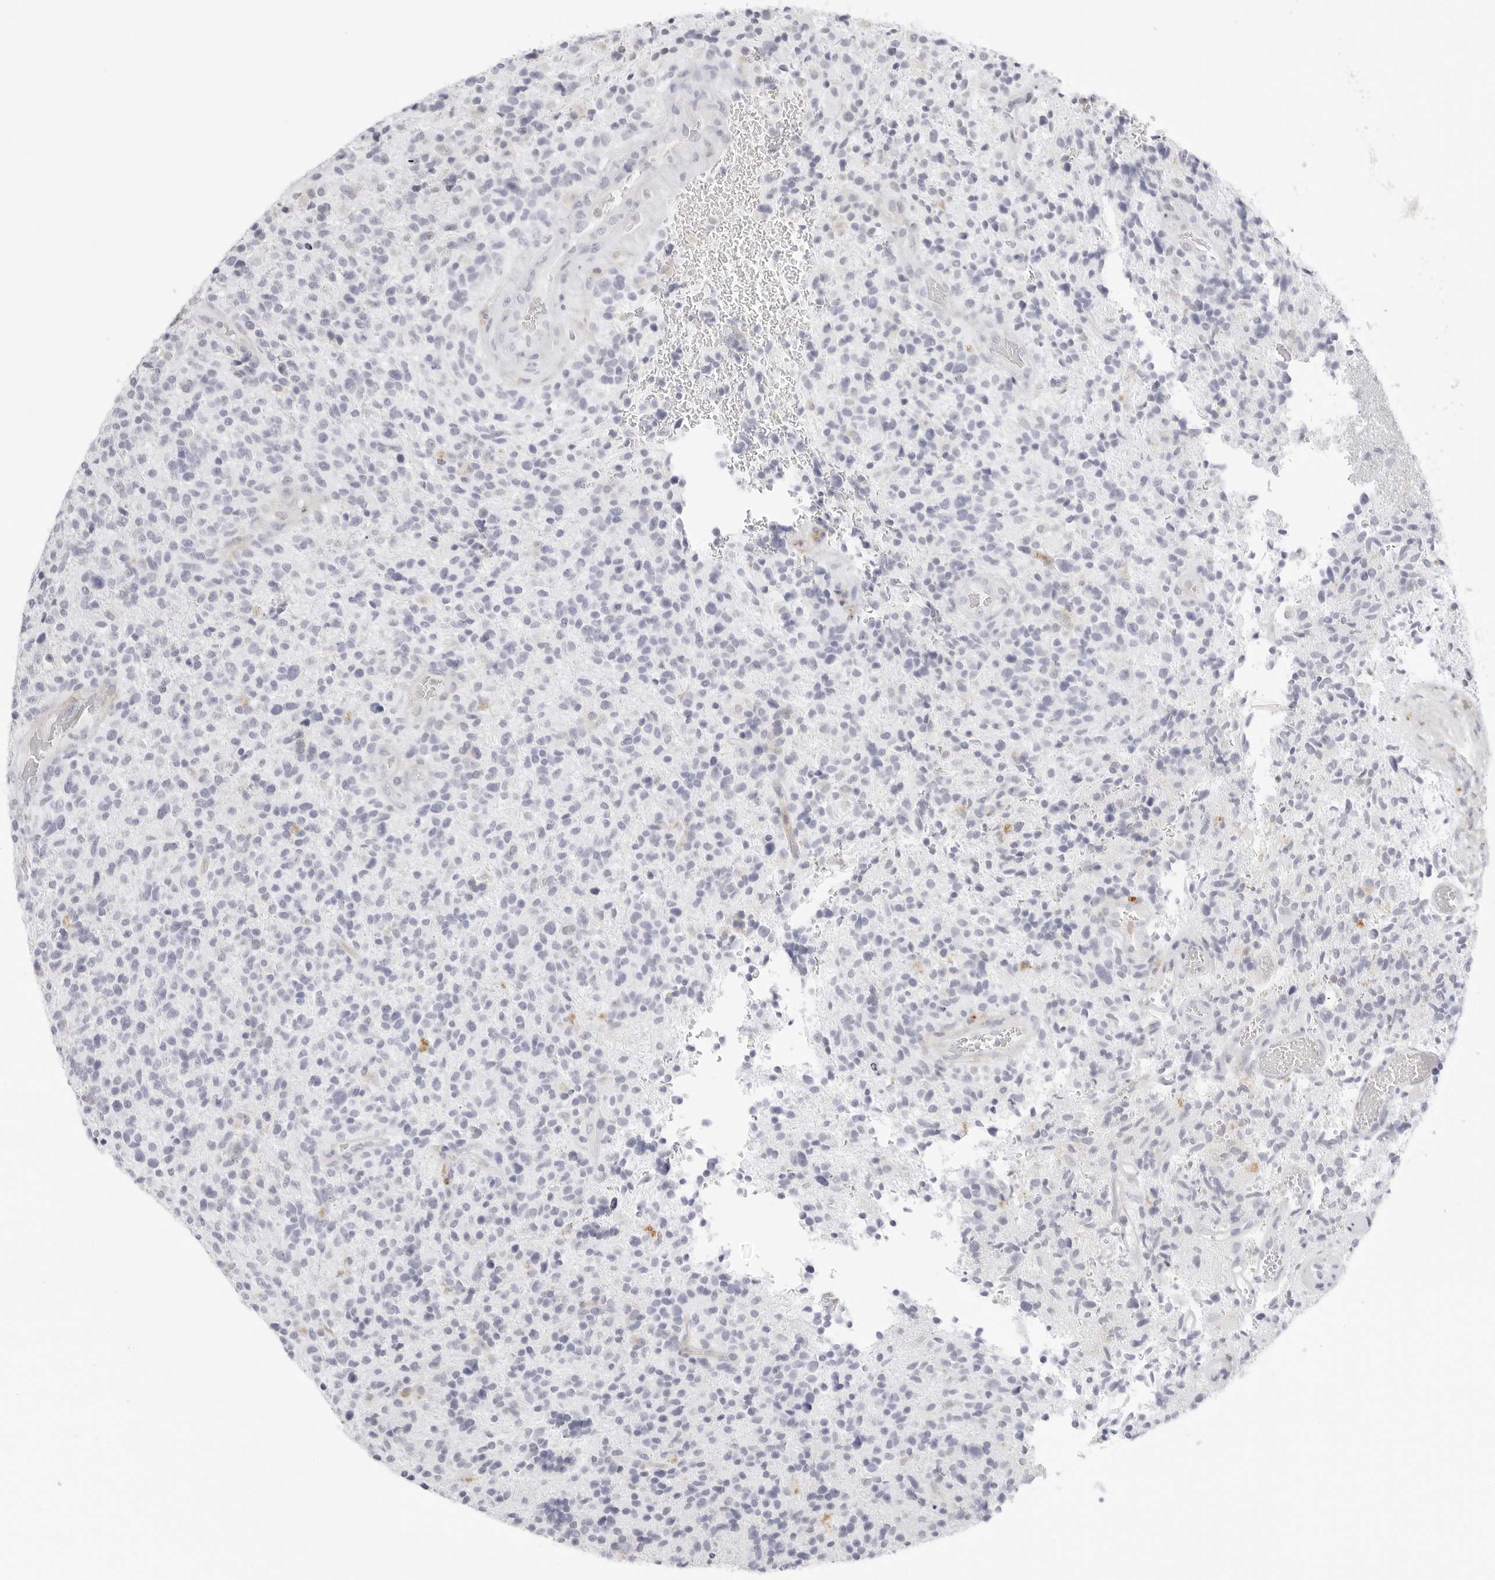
{"staining": {"intensity": "negative", "quantity": "none", "location": "none"}, "tissue": "glioma", "cell_type": "Tumor cells", "image_type": "cancer", "snomed": [{"axis": "morphology", "description": "Glioma, malignant, High grade"}, {"axis": "topography", "description": "Brain"}], "caption": "Tumor cells show no significant protein positivity in glioma.", "gene": "TNFRSF14", "patient": {"sex": "male", "age": 72}}